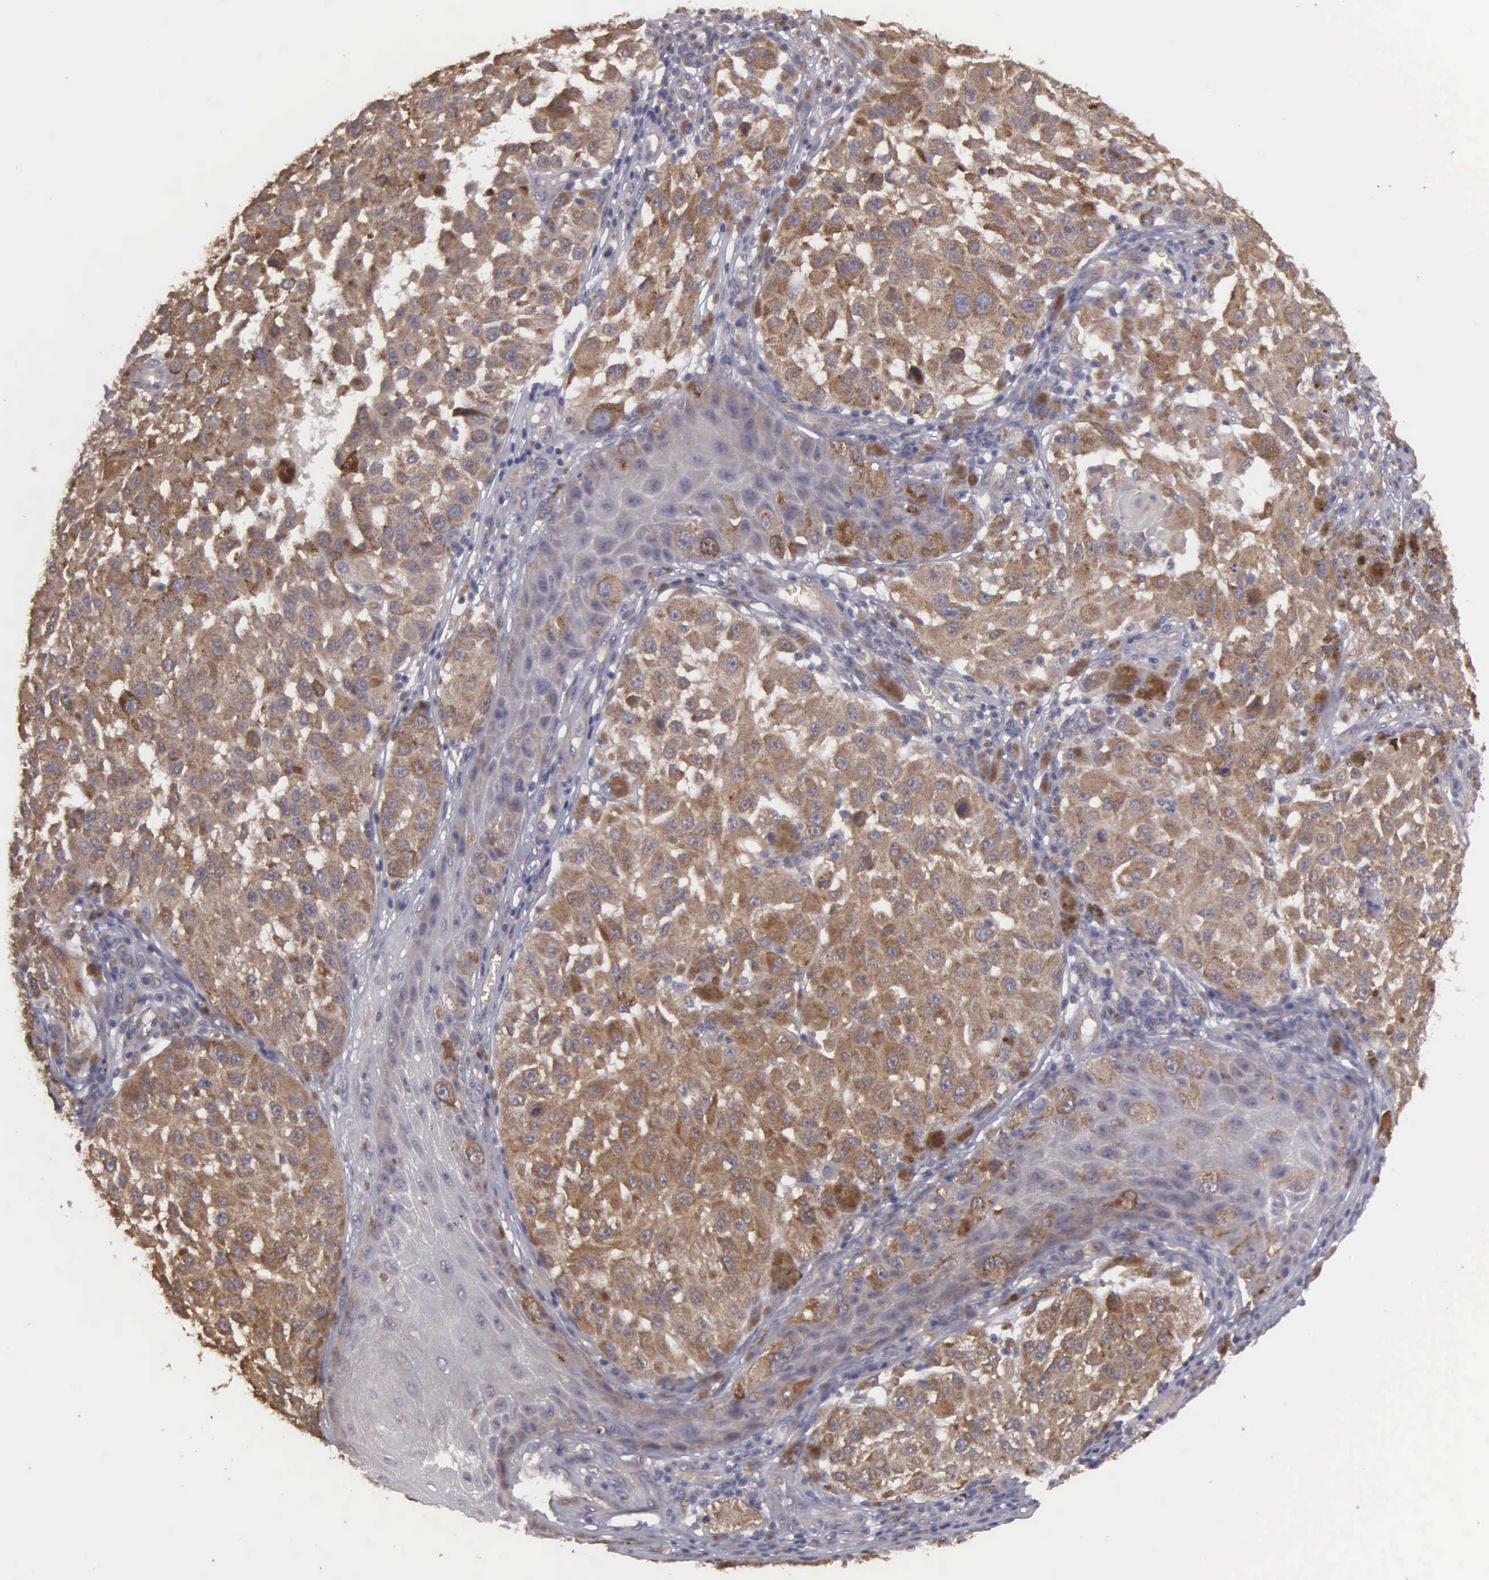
{"staining": {"intensity": "strong", "quantity": ">75%", "location": "cytoplasmic/membranous"}, "tissue": "melanoma", "cell_type": "Tumor cells", "image_type": "cancer", "snomed": [{"axis": "morphology", "description": "Malignant melanoma, NOS"}, {"axis": "topography", "description": "Skin"}], "caption": "Tumor cells show strong cytoplasmic/membranous expression in approximately >75% of cells in malignant melanoma. (DAB IHC, brown staining for protein, blue staining for nuclei).", "gene": "RTL10", "patient": {"sex": "female", "age": 64}}